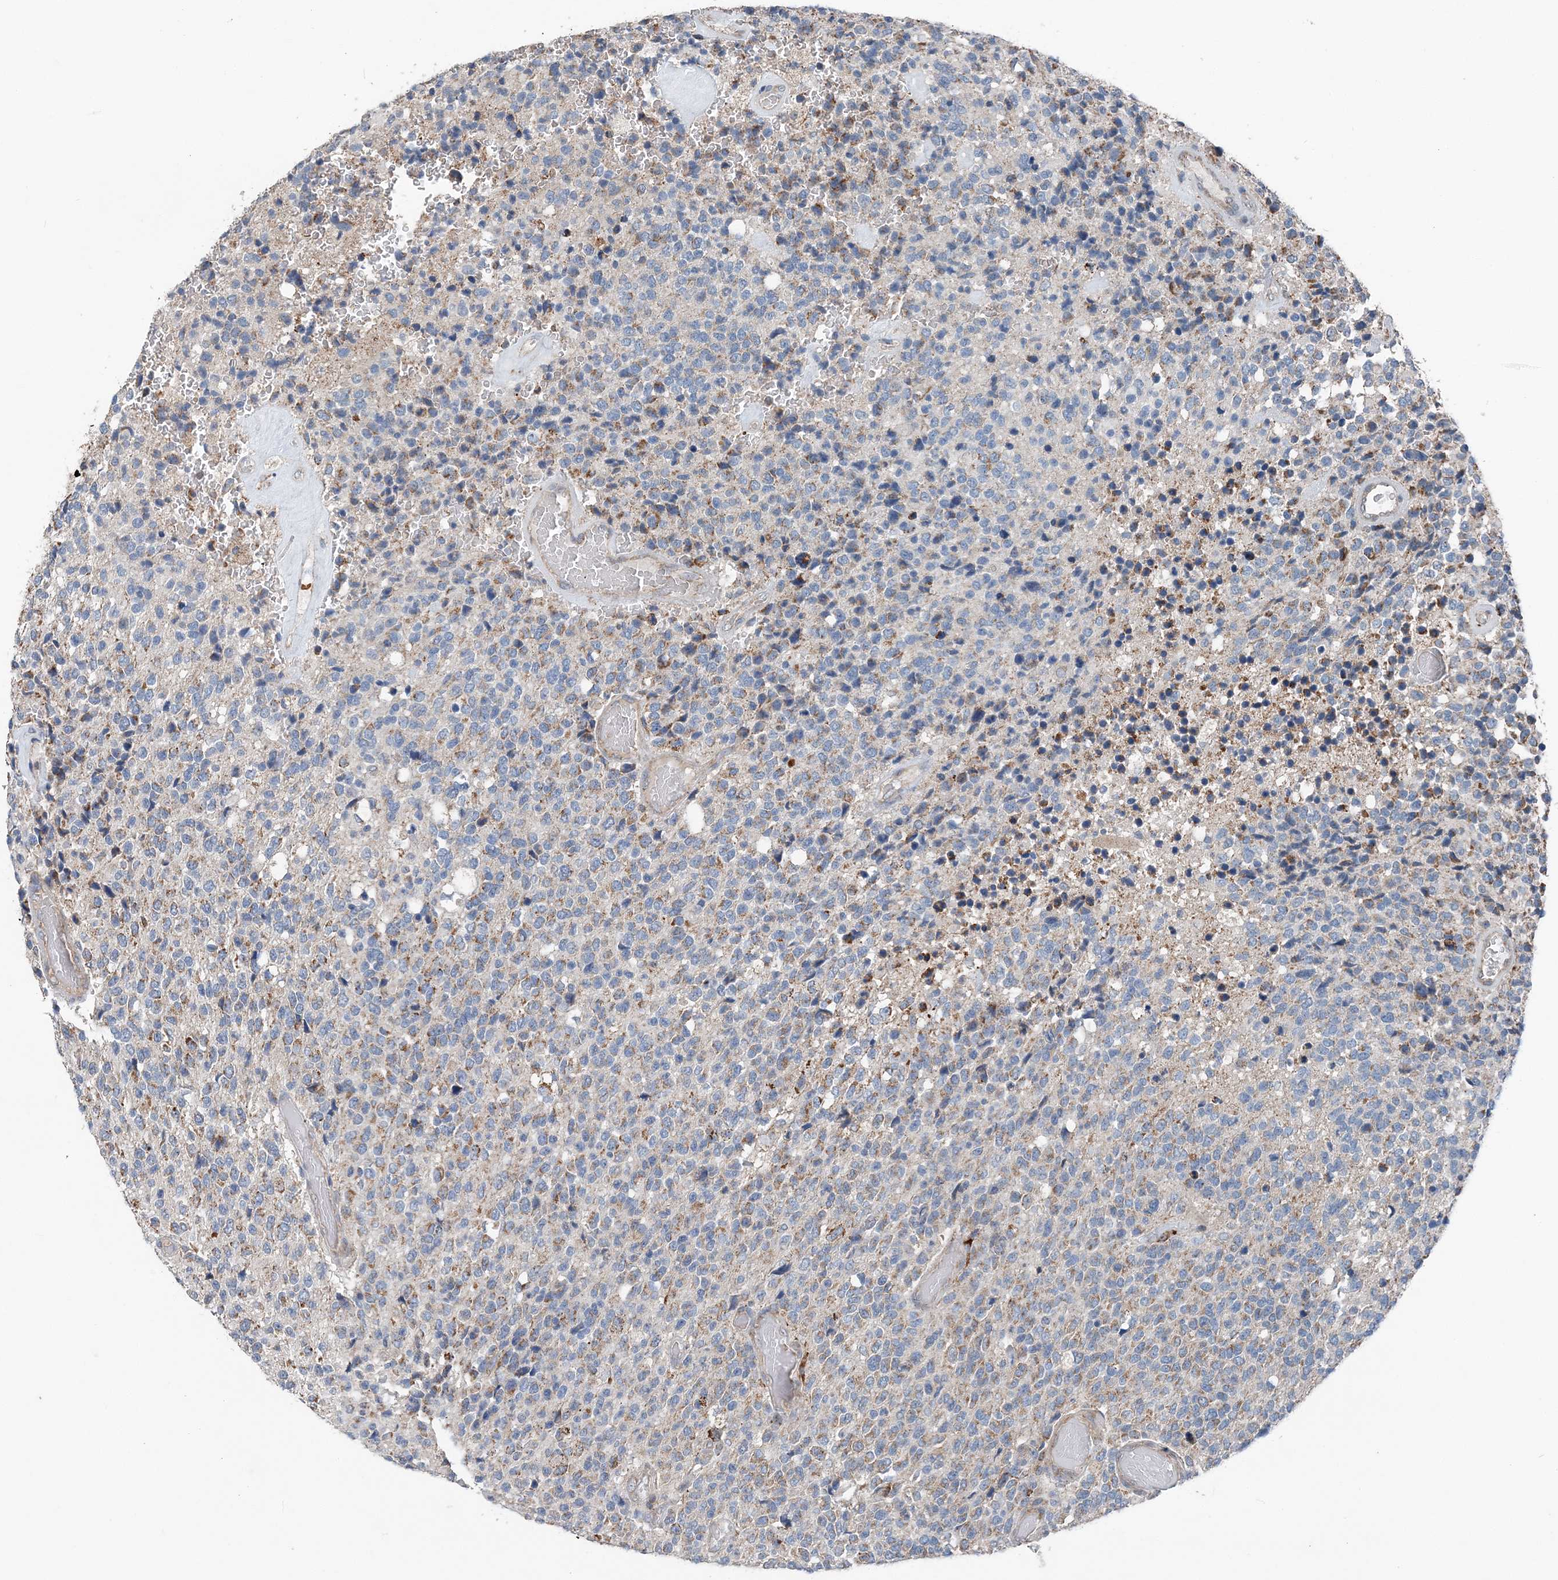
{"staining": {"intensity": "moderate", "quantity": "25%-75%", "location": "cytoplasmic/membranous"}, "tissue": "glioma", "cell_type": "Tumor cells", "image_type": "cancer", "snomed": [{"axis": "morphology", "description": "Glioma, malignant, High grade"}, {"axis": "topography", "description": "pancreas cauda"}], "caption": "A high-resolution micrograph shows immunohistochemistry staining of malignant glioma (high-grade), which exhibits moderate cytoplasmic/membranous expression in approximately 25%-75% of tumor cells.", "gene": "SPRY2", "patient": {"sex": "male", "age": 60}}